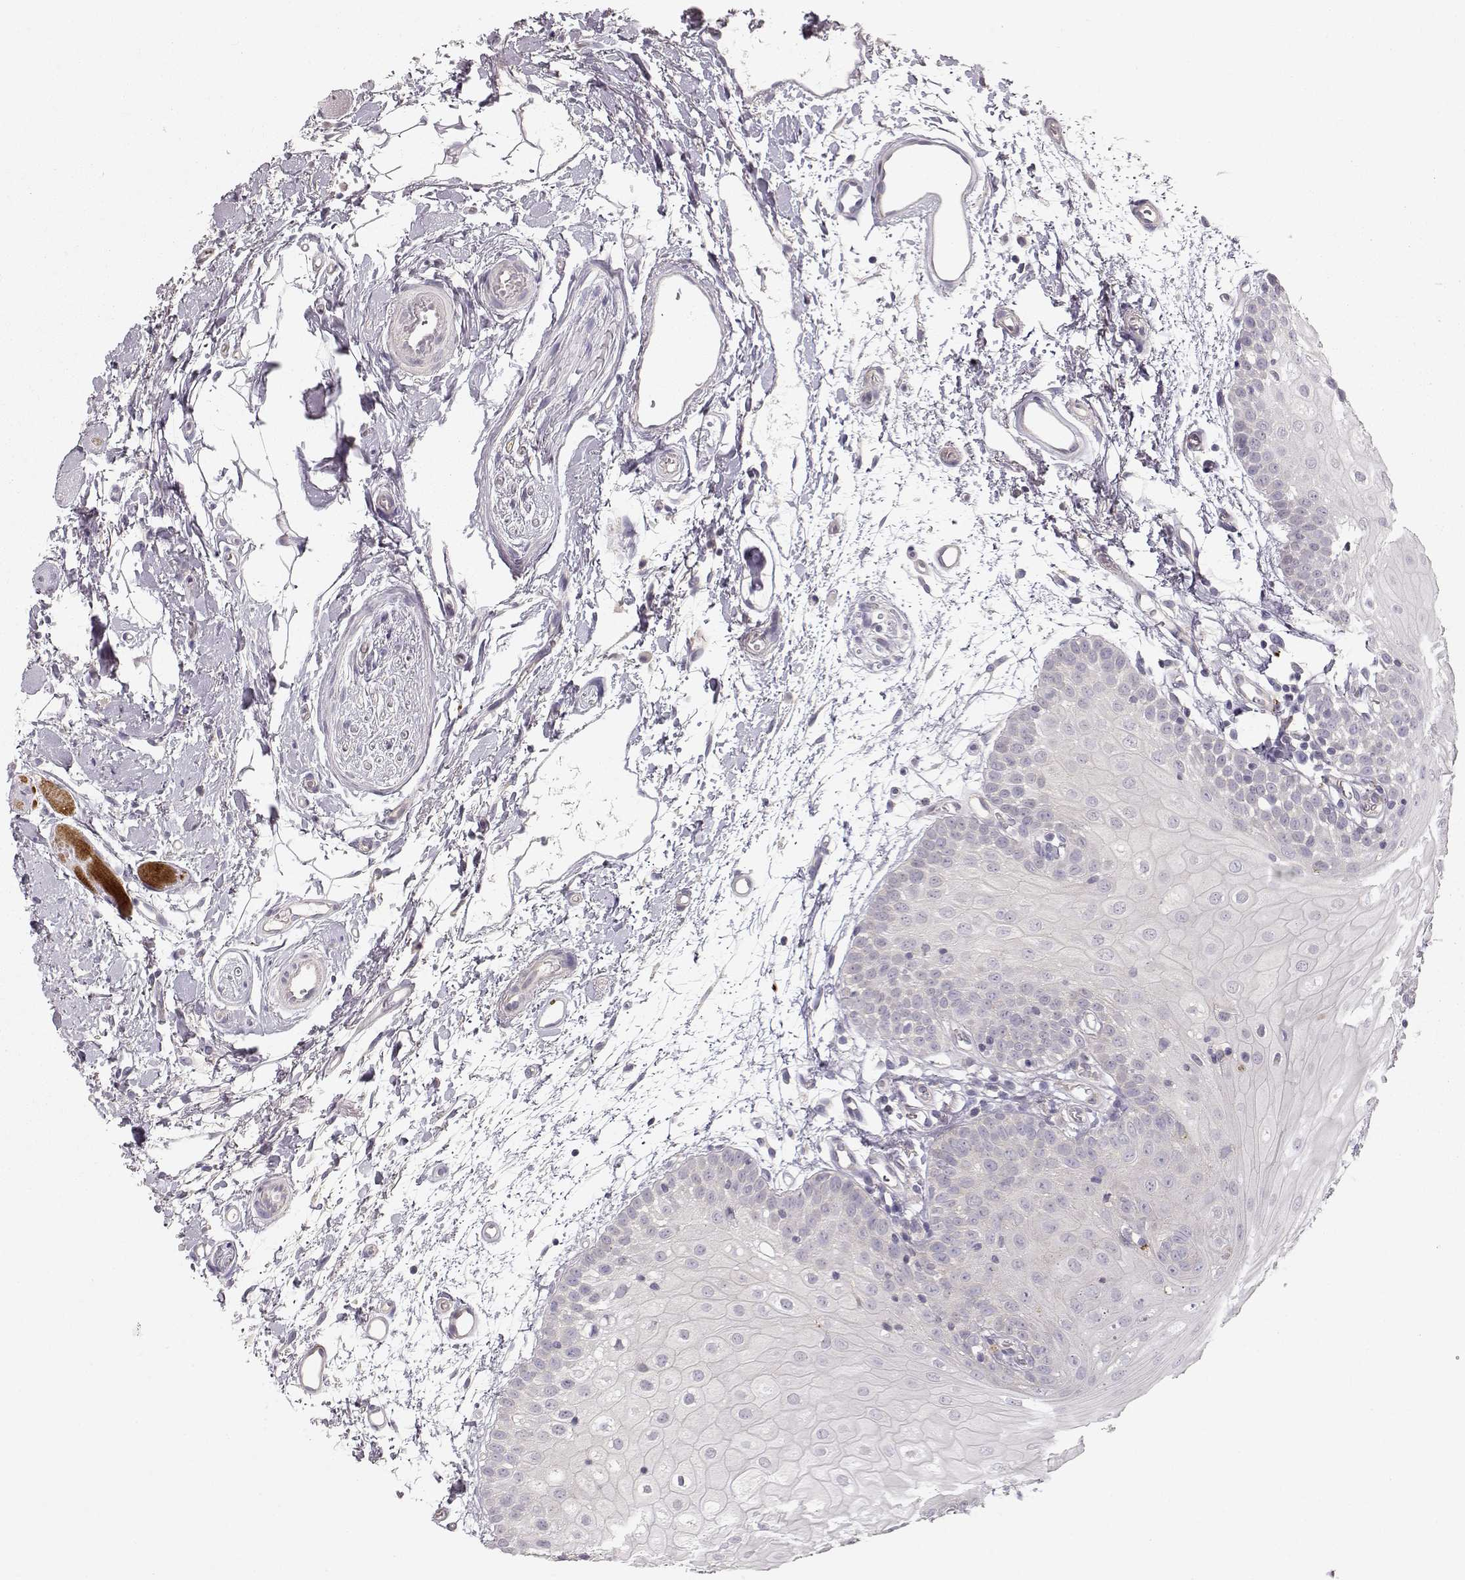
{"staining": {"intensity": "negative", "quantity": "none", "location": "none"}, "tissue": "oral mucosa", "cell_type": "Squamous epithelial cells", "image_type": "normal", "snomed": [{"axis": "morphology", "description": "Normal tissue, NOS"}, {"axis": "morphology", "description": "Squamous cell carcinoma, NOS"}, {"axis": "topography", "description": "Oral tissue"}, {"axis": "topography", "description": "Head-Neck"}], "caption": "Squamous epithelial cells are negative for brown protein staining in normal oral mucosa.", "gene": "ARHGAP8", "patient": {"sex": "female", "age": 75}}